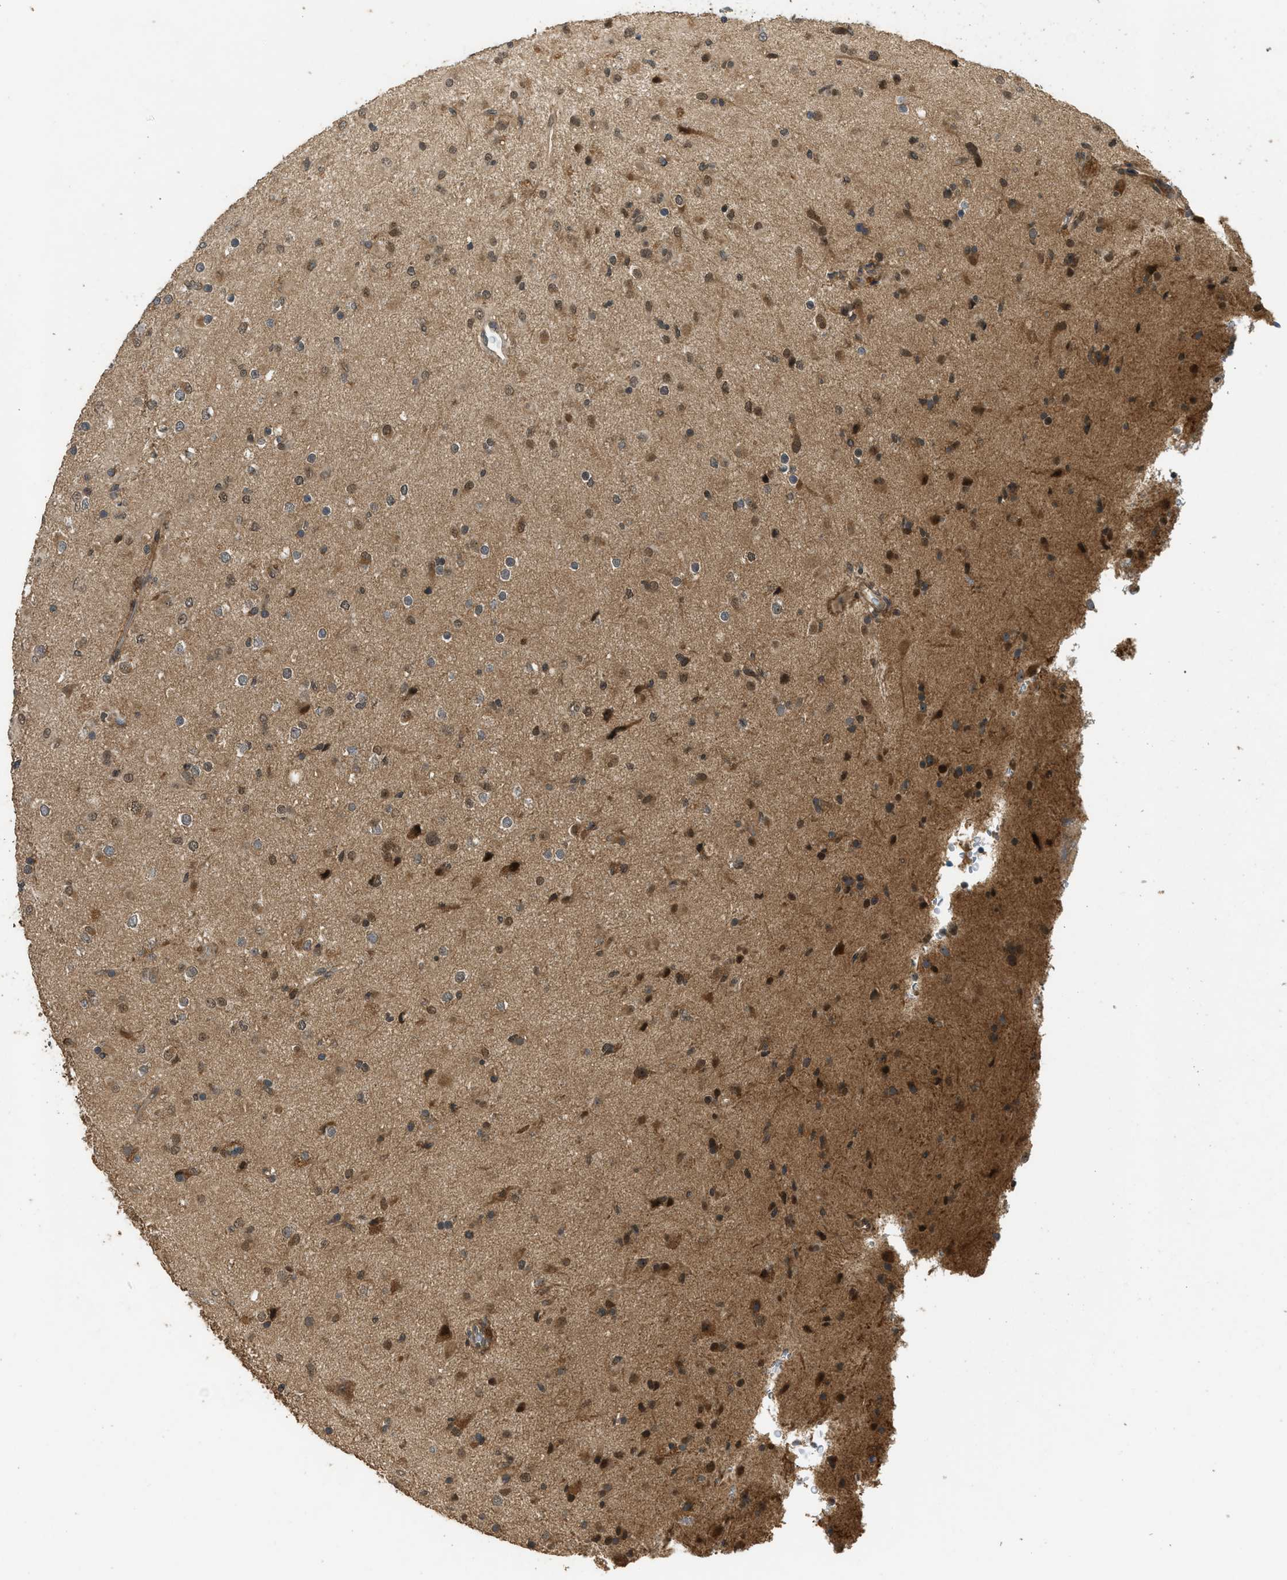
{"staining": {"intensity": "moderate", "quantity": ">75%", "location": "cytoplasmic/membranous,nuclear"}, "tissue": "glioma", "cell_type": "Tumor cells", "image_type": "cancer", "snomed": [{"axis": "morphology", "description": "Glioma, malignant, Low grade"}, {"axis": "topography", "description": "Brain"}], "caption": "Tumor cells reveal moderate cytoplasmic/membranous and nuclear staining in approximately >75% of cells in glioma. (DAB IHC, brown staining for protein, blue staining for nuclei).", "gene": "GET1", "patient": {"sex": "male", "age": 65}}